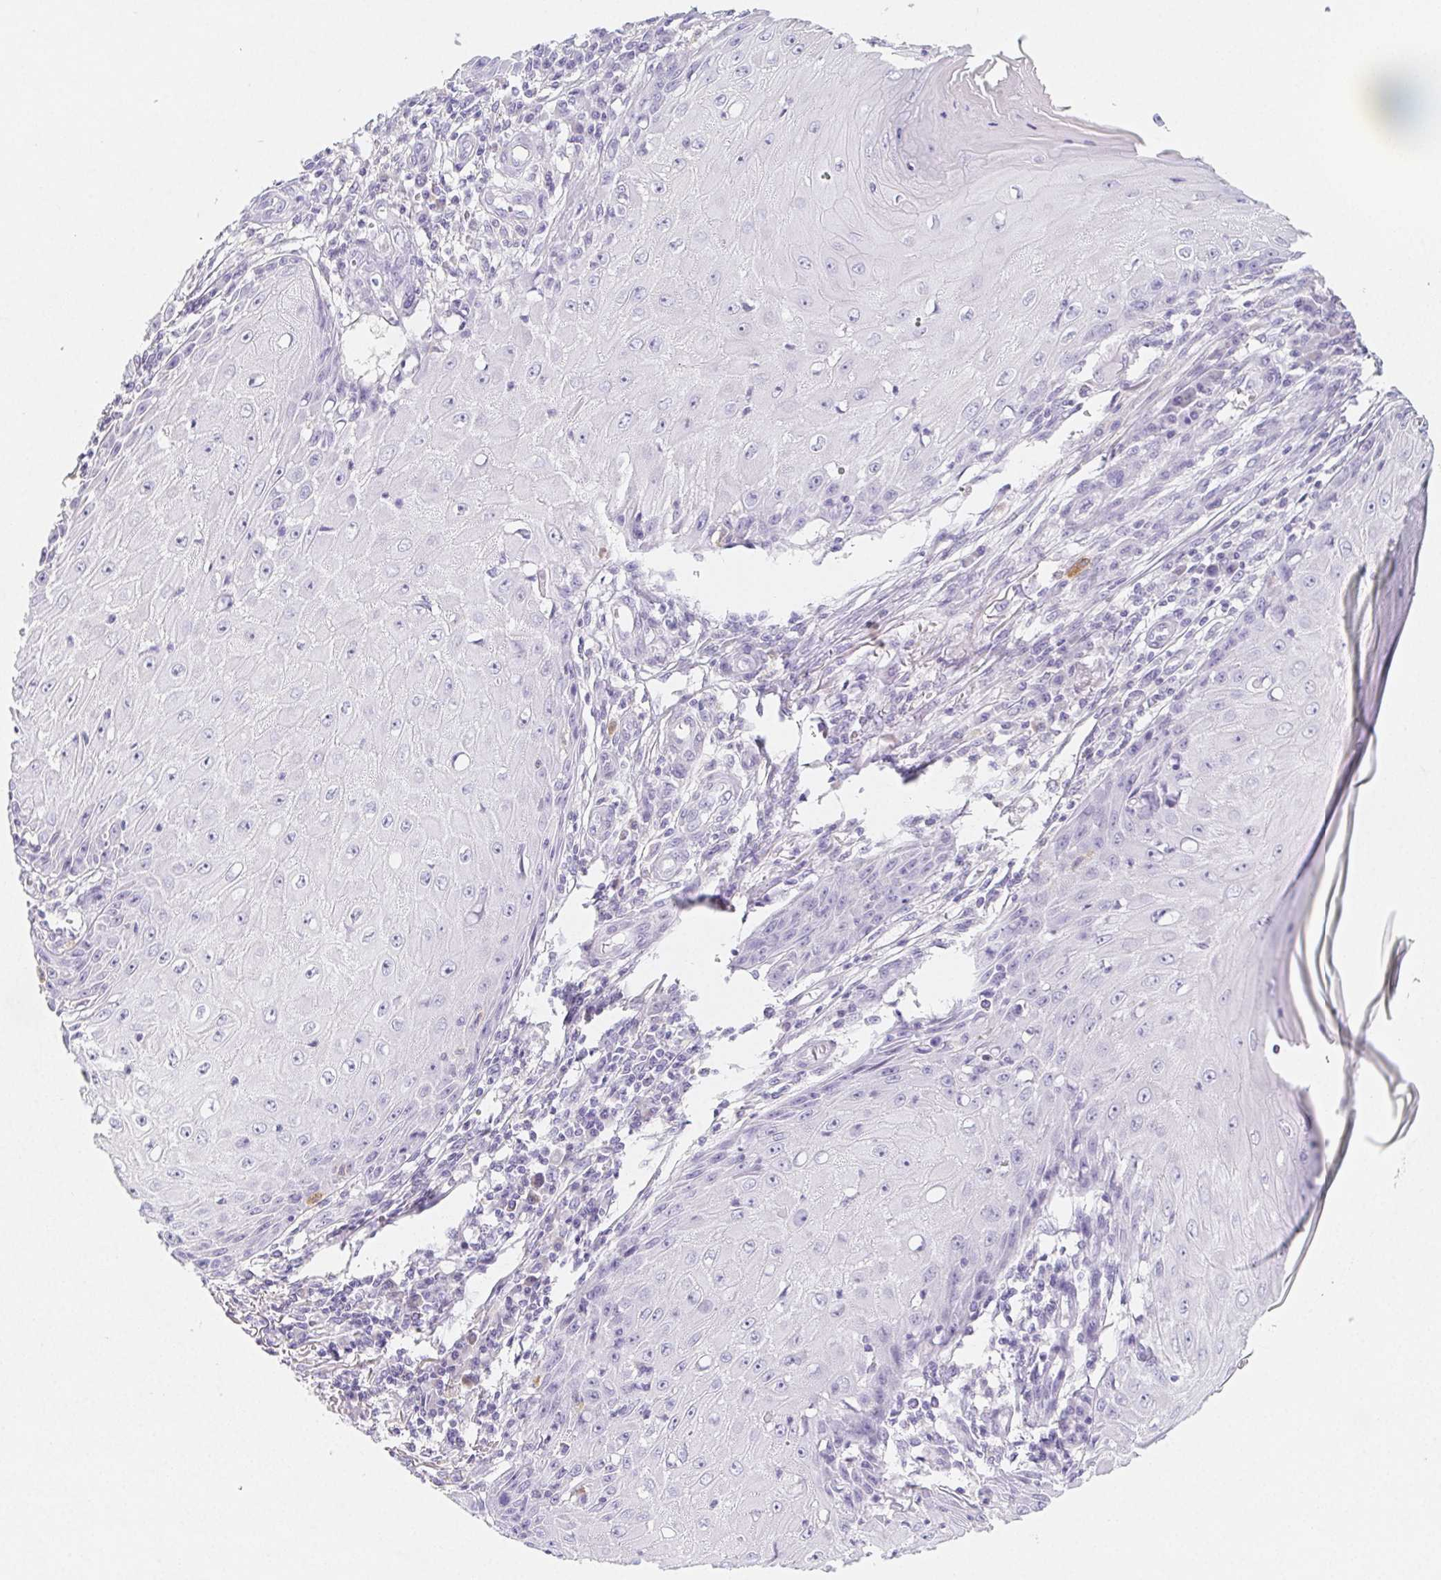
{"staining": {"intensity": "negative", "quantity": "none", "location": "none"}, "tissue": "skin cancer", "cell_type": "Tumor cells", "image_type": "cancer", "snomed": [{"axis": "morphology", "description": "Squamous cell carcinoma, NOS"}, {"axis": "topography", "description": "Skin"}], "caption": "Protein analysis of squamous cell carcinoma (skin) displays no significant expression in tumor cells.", "gene": "ITIH2", "patient": {"sex": "female", "age": 73}}